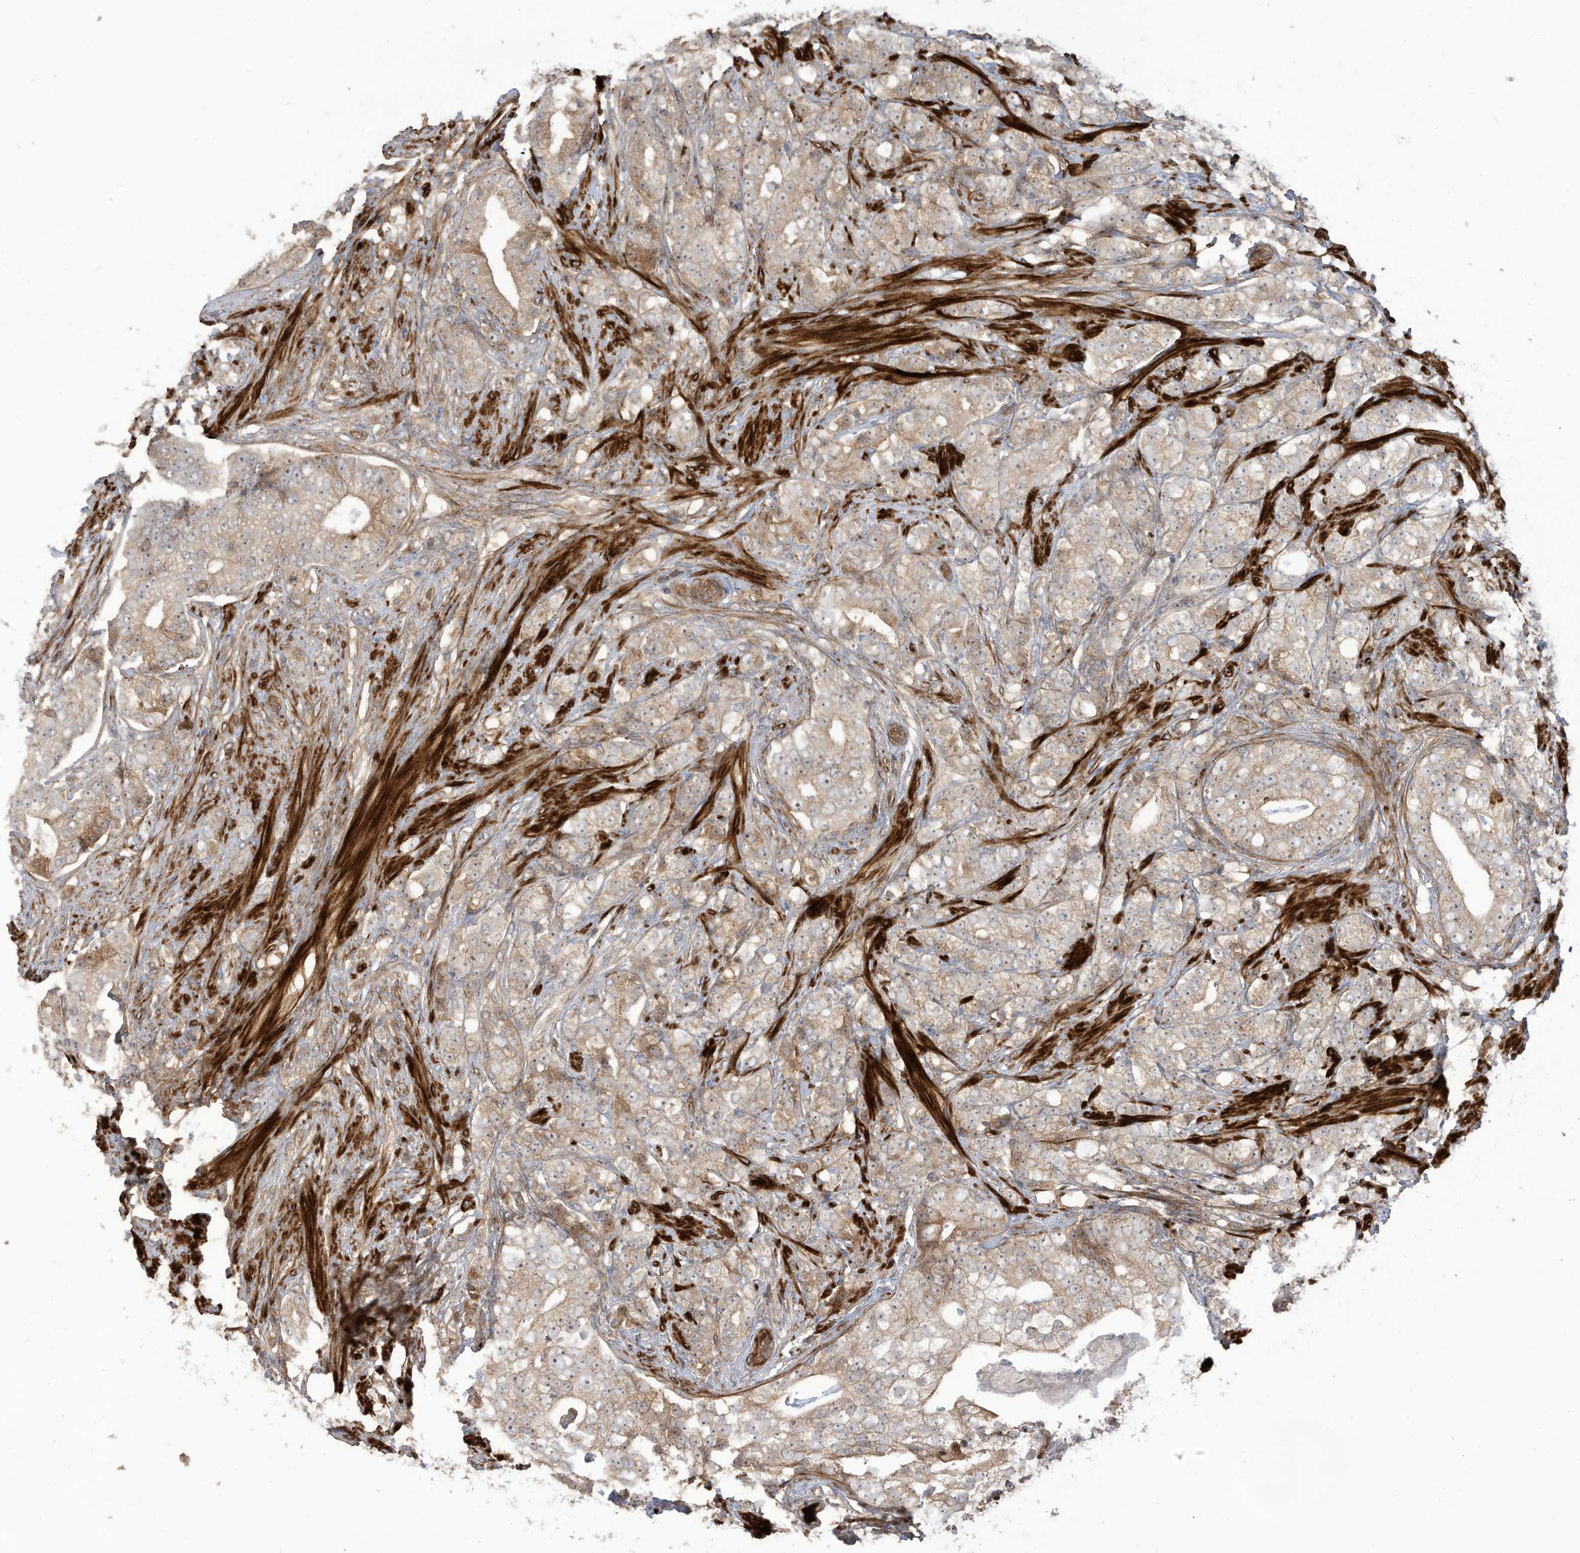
{"staining": {"intensity": "weak", "quantity": "25%-75%", "location": "cytoplasmic/membranous"}, "tissue": "prostate cancer", "cell_type": "Tumor cells", "image_type": "cancer", "snomed": [{"axis": "morphology", "description": "Adenocarcinoma, High grade"}, {"axis": "topography", "description": "Prostate"}], "caption": "This photomicrograph exhibits immunohistochemistry (IHC) staining of adenocarcinoma (high-grade) (prostate), with low weak cytoplasmic/membranous expression in about 25%-75% of tumor cells.", "gene": "ENTR1", "patient": {"sex": "male", "age": 69}}